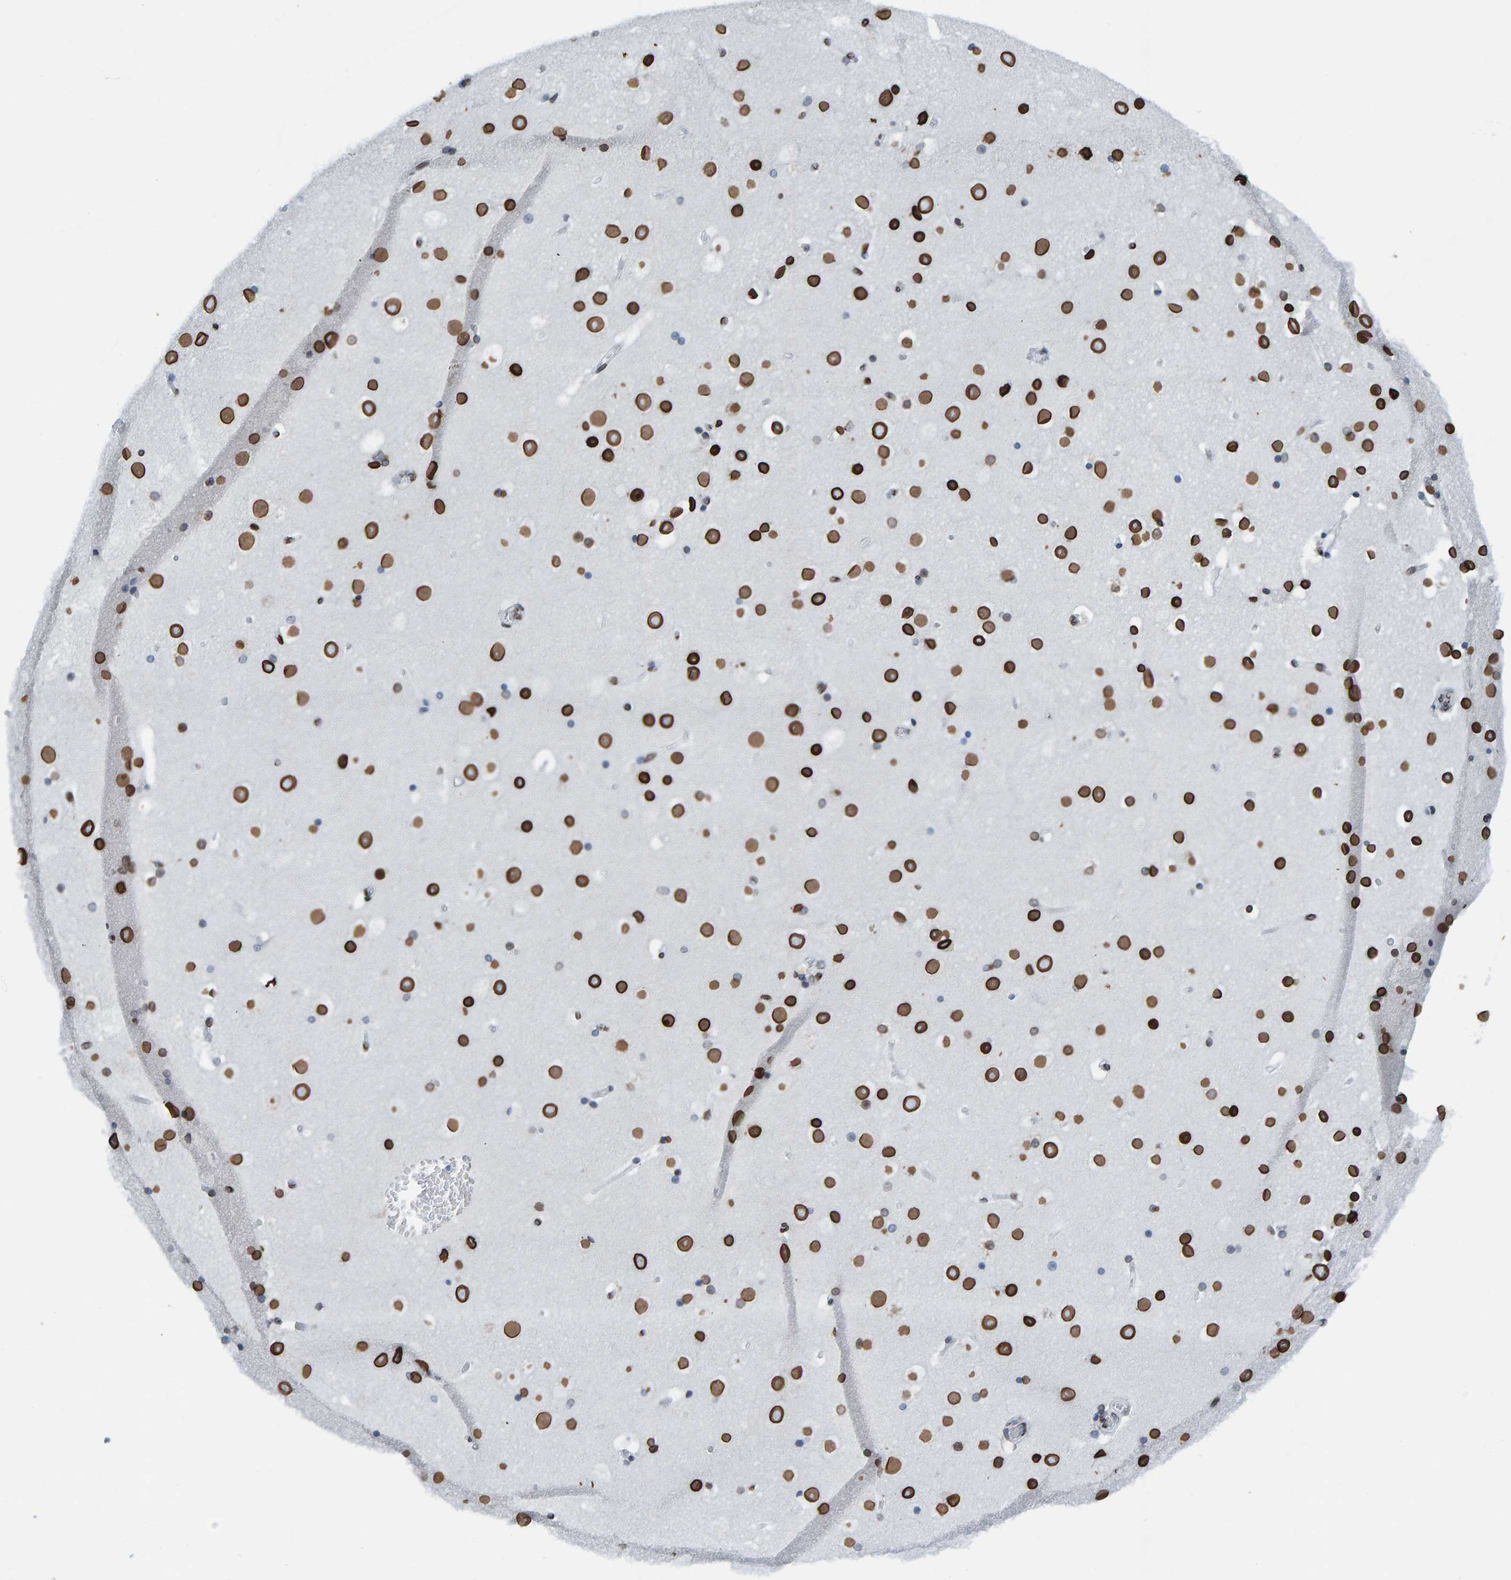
{"staining": {"intensity": "negative", "quantity": "none", "location": "none"}, "tissue": "cerebral cortex", "cell_type": "Endothelial cells", "image_type": "normal", "snomed": [{"axis": "morphology", "description": "Normal tissue, NOS"}, {"axis": "topography", "description": "Cerebral cortex"}], "caption": "DAB (3,3'-diaminobenzidine) immunohistochemical staining of normal human cerebral cortex reveals no significant staining in endothelial cells.", "gene": "LMNB2", "patient": {"sex": "male", "age": 57}}